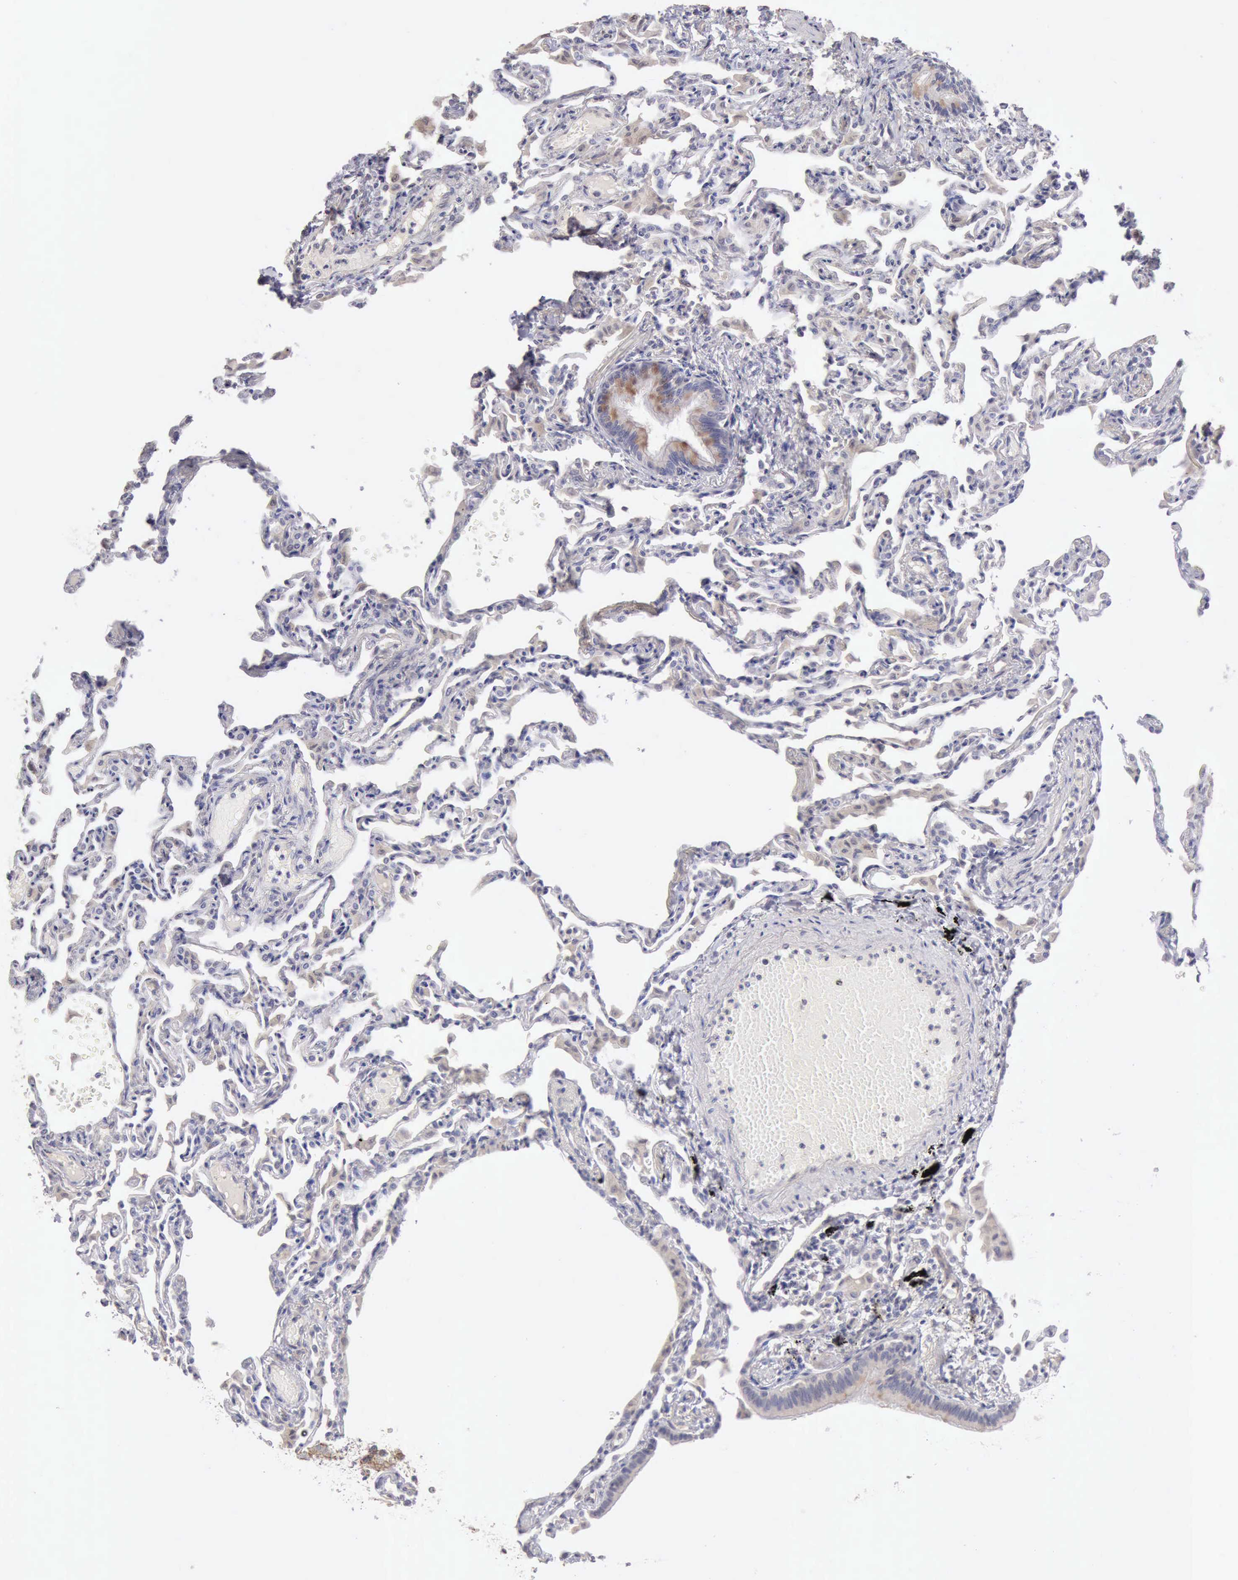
{"staining": {"intensity": "negative", "quantity": "none", "location": "none"}, "tissue": "lung", "cell_type": "Alveolar cells", "image_type": "normal", "snomed": [{"axis": "morphology", "description": "Normal tissue, NOS"}, {"axis": "topography", "description": "Lung"}], "caption": "Immunohistochemistry (IHC) histopathology image of normal human lung stained for a protein (brown), which exhibits no expression in alveolar cells.", "gene": "KCND1", "patient": {"sex": "female", "age": 49}}